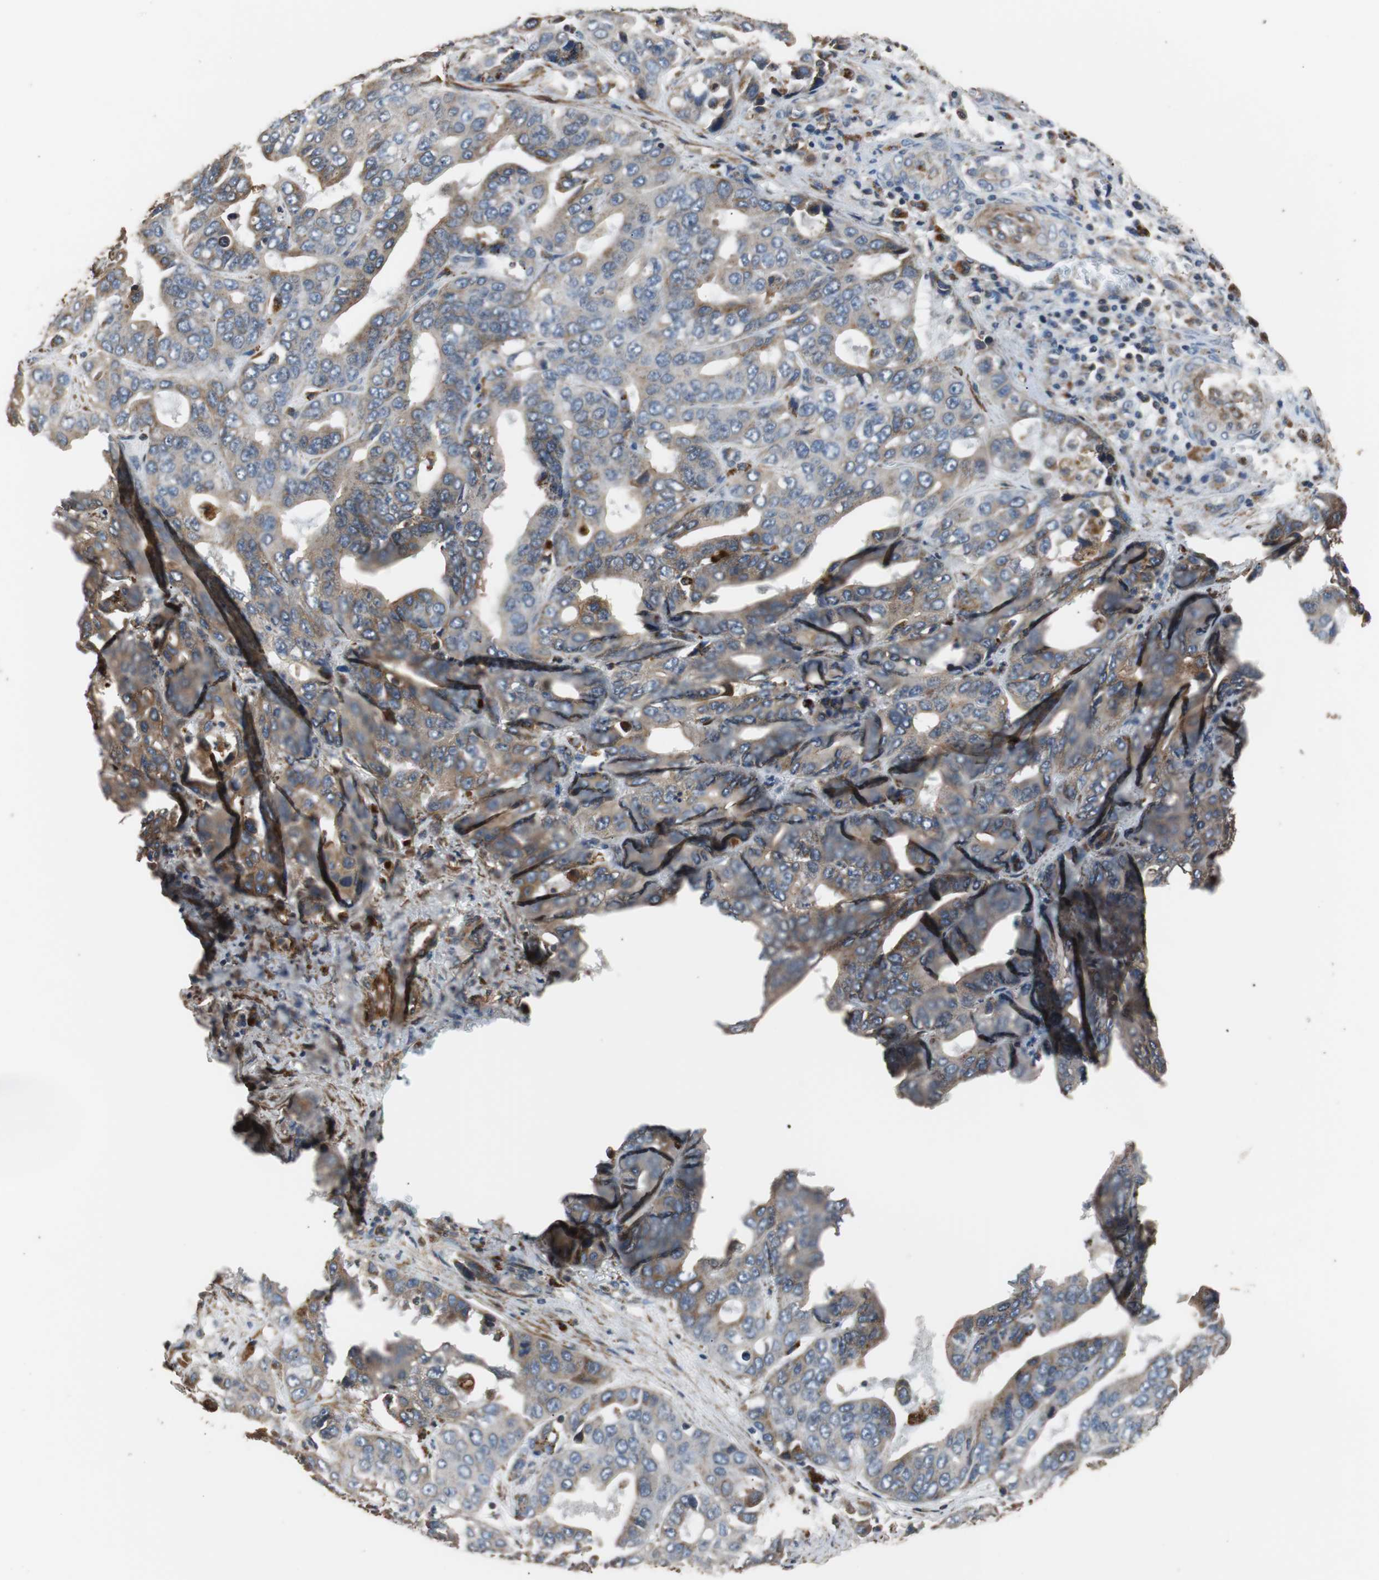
{"staining": {"intensity": "moderate", "quantity": "25%-75%", "location": "cytoplasmic/membranous"}, "tissue": "liver cancer", "cell_type": "Tumor cells", "image_type": "cancer", "snomed": [{"axis": "morphology", "description": "Cholangiocarcinoma"}, {"axis": "topography", "description": "Liver"}], "caption": "The image displays staining of liver cancer (cholangiocarcinoma), revealing moderate cytoplasmic/membranous protein positivity (brown color) within tumor cells.", "gene": "PITRM1", "patient": {"sex": "female", "age": 52}}